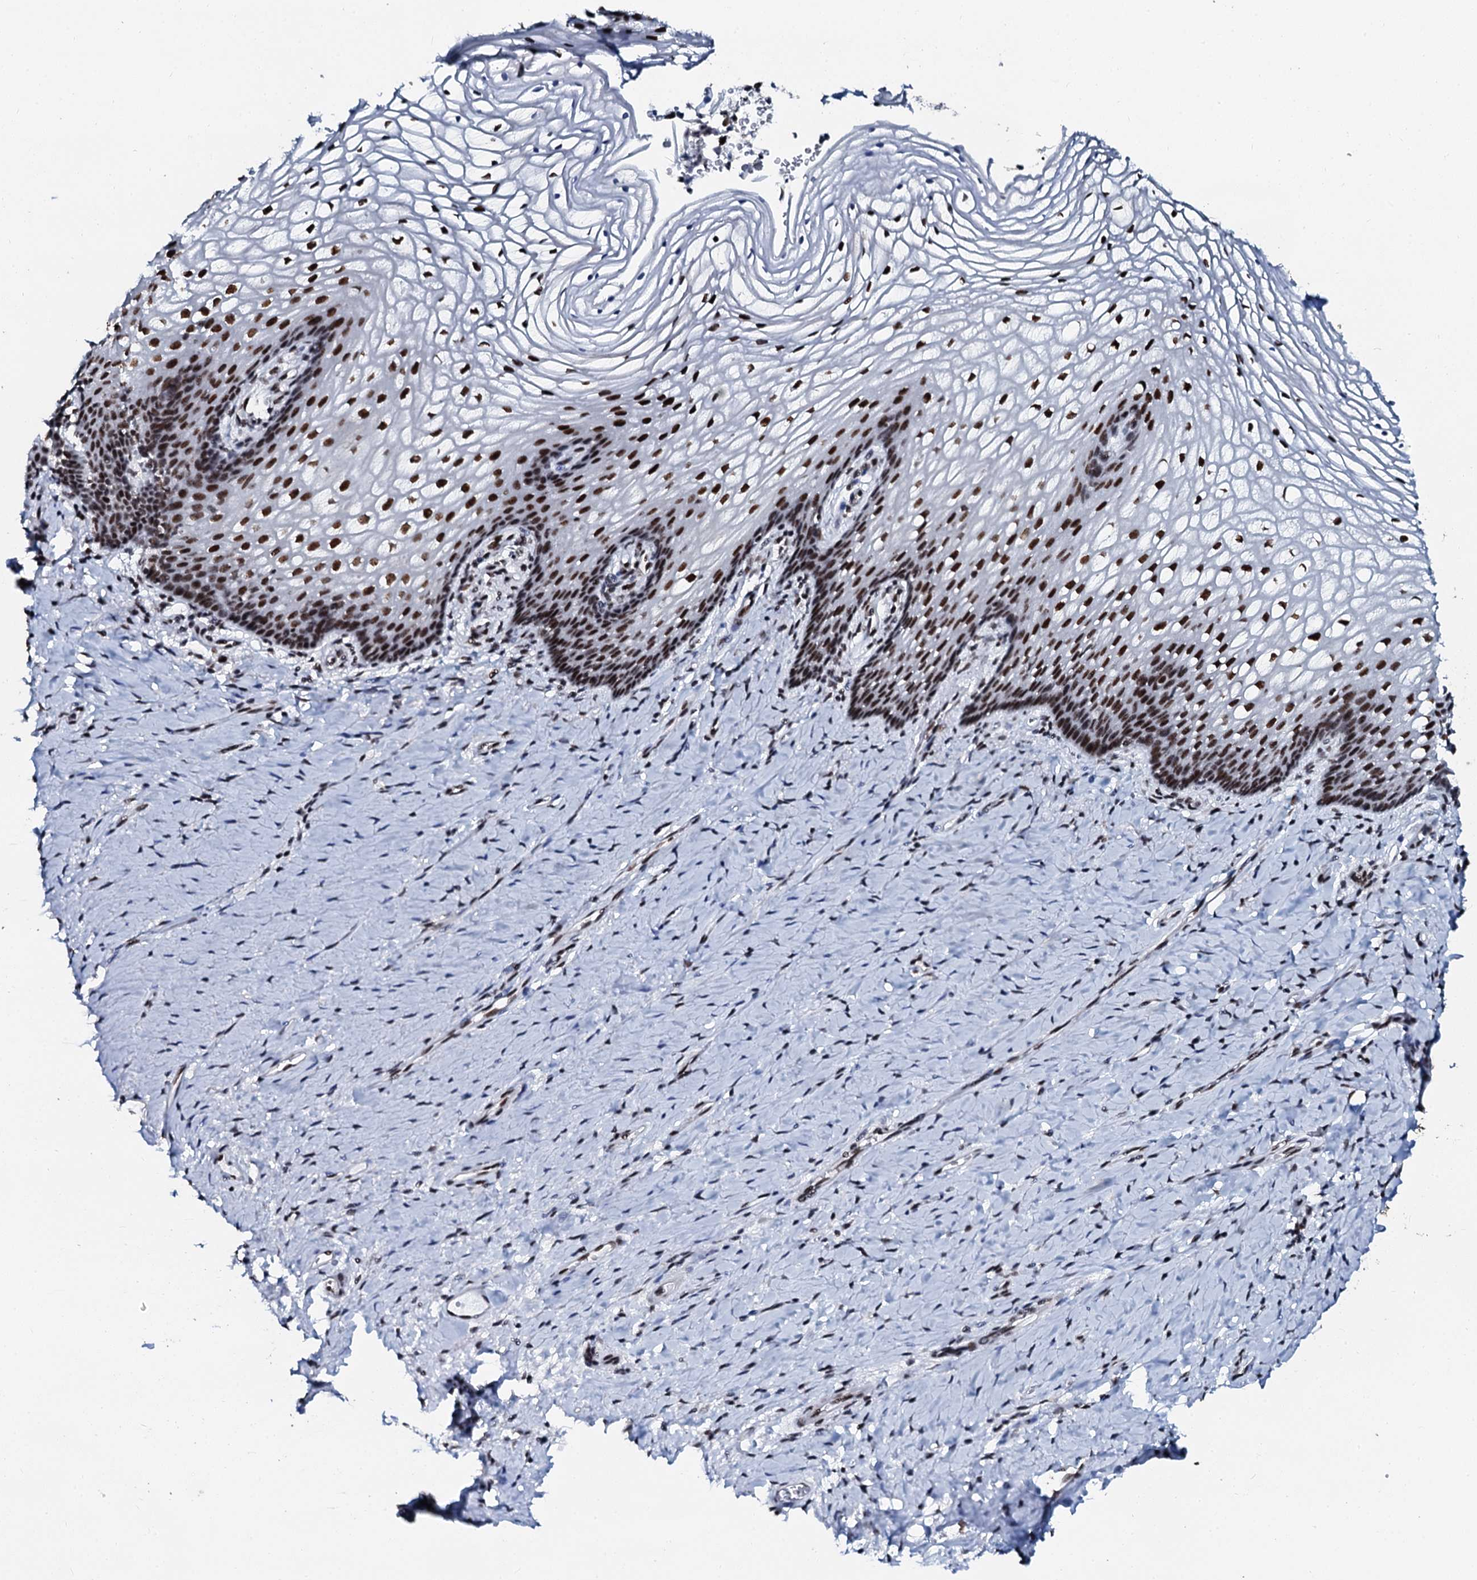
{"staining": {"intensity": "strong", "quantity": ">75%", "location": "nuclear"}, "tissue": "vagina", "cell_type": "Squamous epithelial cells", "image_type": "normal", "snomed": [{"axis": "morphology", "description": "Normal tissue, NOS"}, {"axis": "topography", "description": "Vagina"}], "caption": "DAB immunohistochemical staining of normal vagina demonstrates strong nuclear protein expression in approximately >75% of squamous epithelial cells.", "gene": "SLTM", "patient": {"sex": "female", "age": 60}}